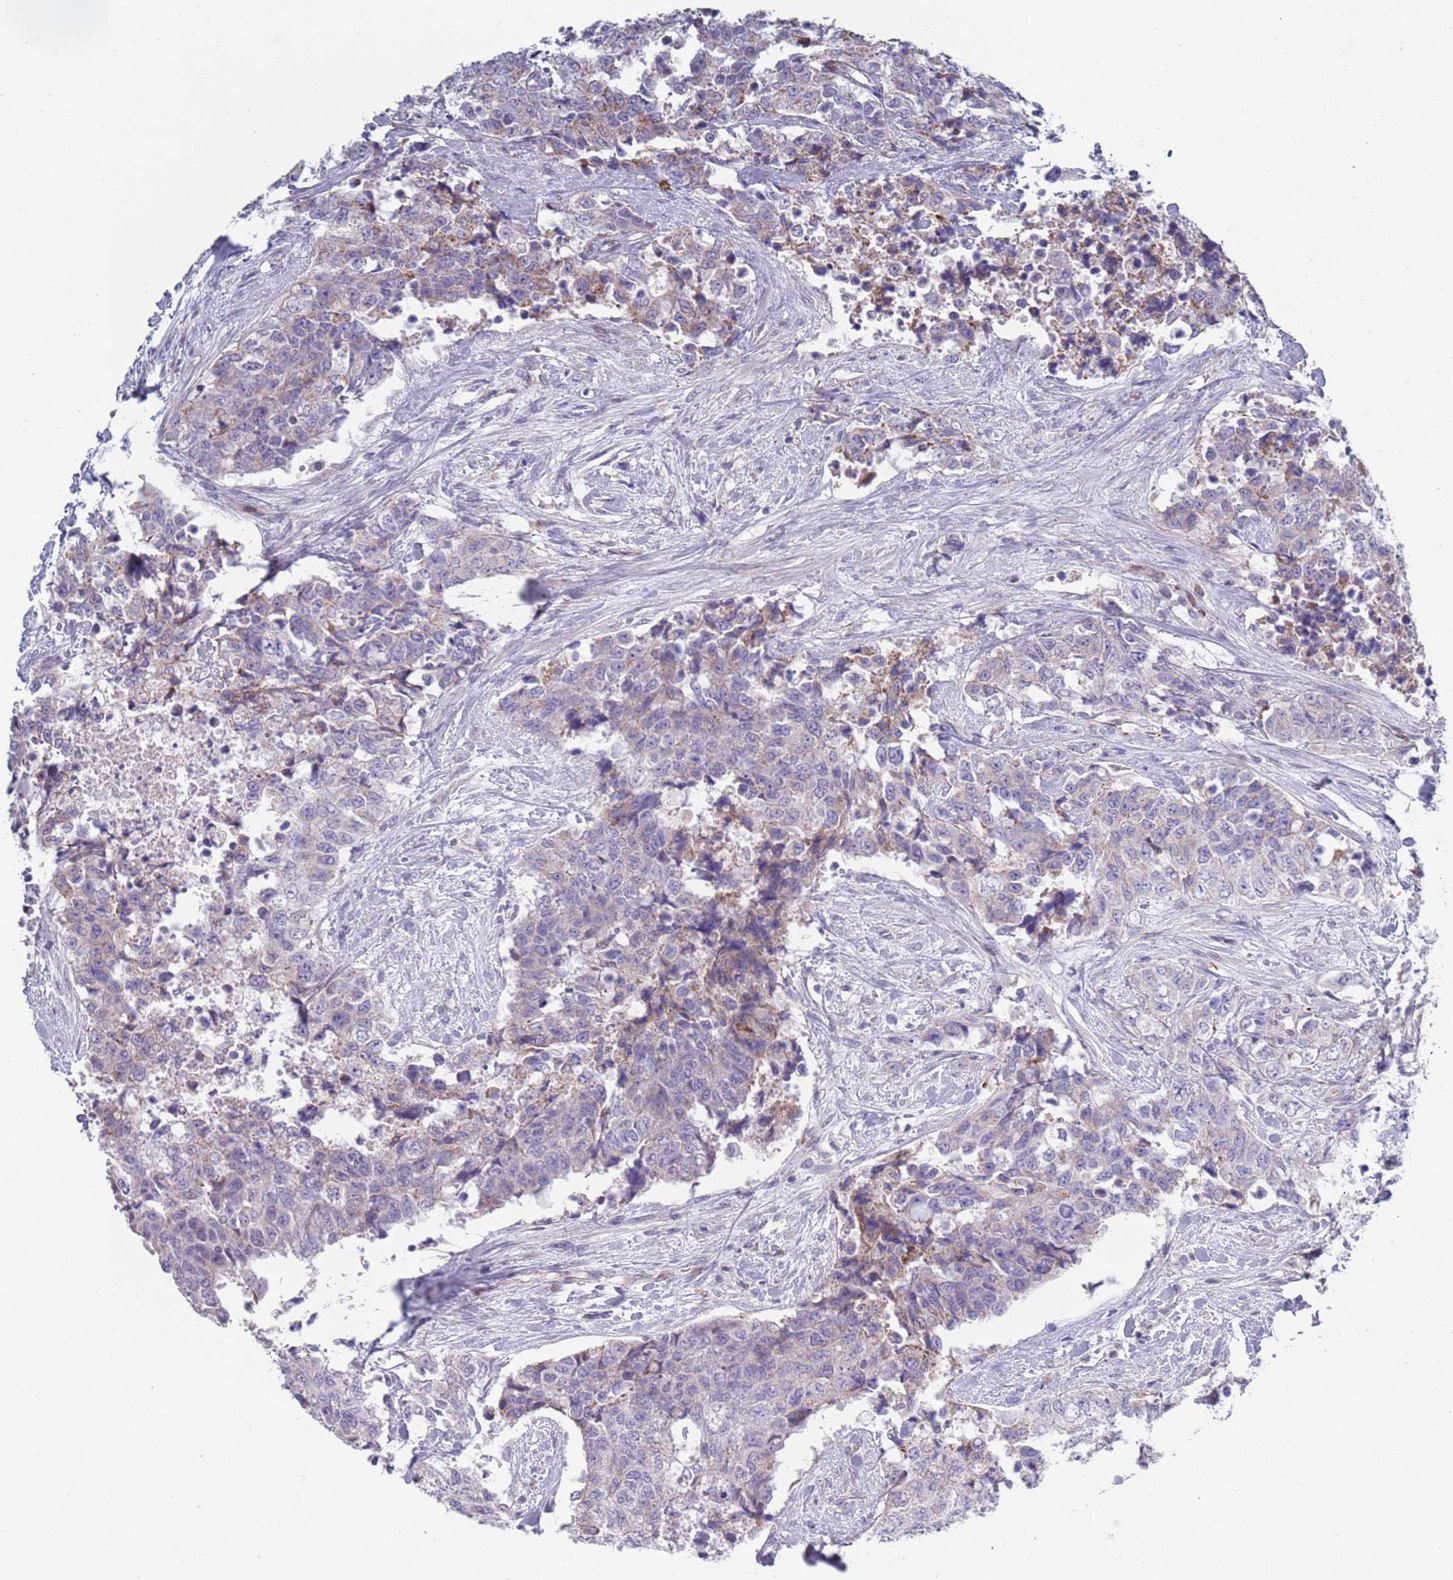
{"staining": {"intensity": "moderate", "quantity": "<25%", "location": "cytoplasmic/membranous"}, "tissue": "urothelial cancer", "cell_type": "Tumor cells", "image_type": "cancer", "snomed": [{"axis": "morphology", "description": "Urothelial carcinoma, High grade"}, {"axis": "topography", "description": "Urinary bladder"}], "caption": "The image displays a brown stain indicating the presence of a protein in the cytoplasmic/membranous of tumor cells in urothelial carcinoma (high-grade). (DAB (3,3'-diaminobenzidine) IHC, brown staining for protein, blue staining for nuclei).", "gene": "TYW1", "patient": {"sex": "female", "age": 78}}